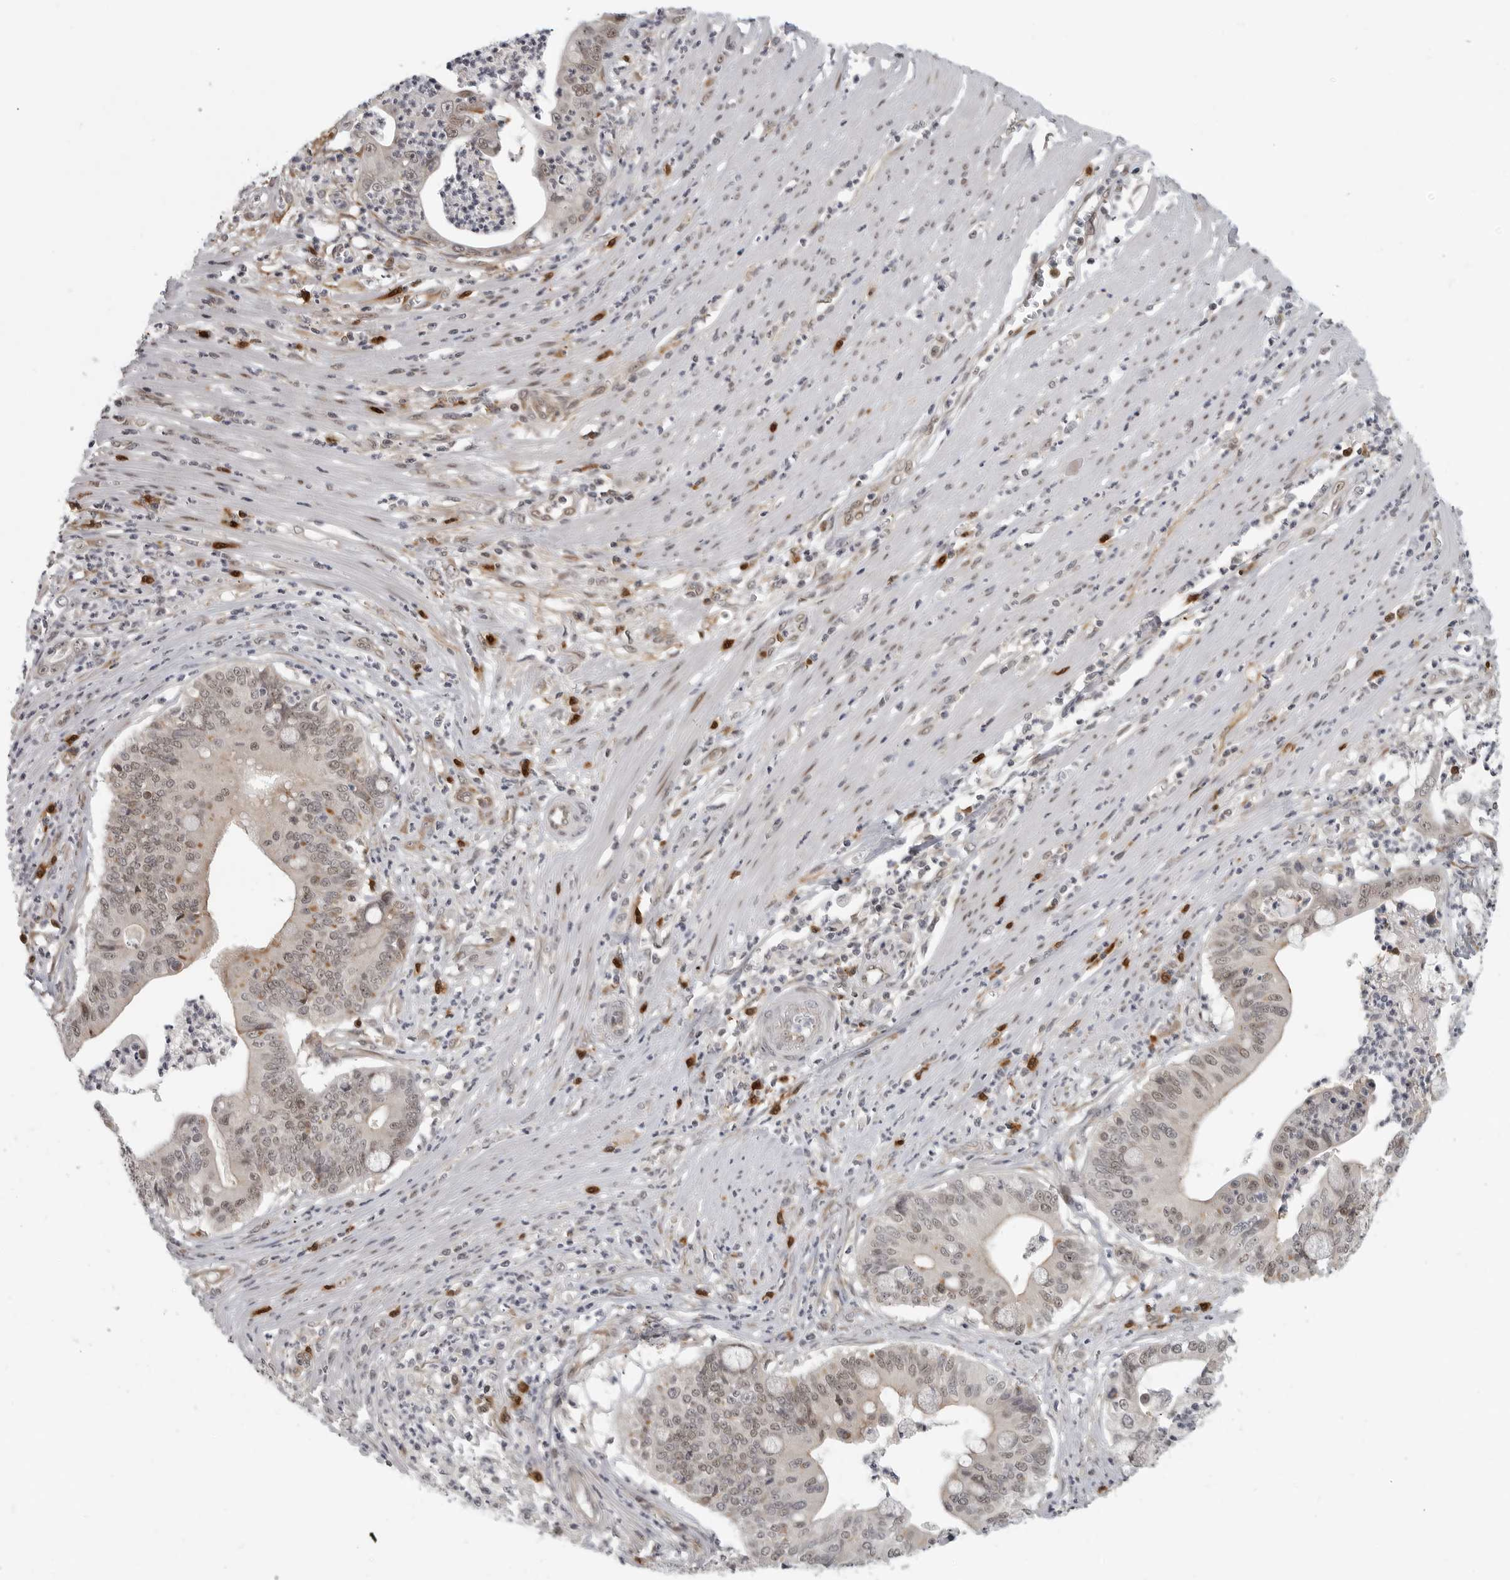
{"staining": {"intensity": "weak", "quantity": ">75%", "location": "nuclear"}, "tissue": "pancreatic cancer", "cell_type": "Tumor cells", "image_type": "cancer", "snomed": [{"axis": "morphology", "description": "Adenocarcinoma, NOS"}, {"axis": "topography", "description": "Pancreas"}], "caption": "IHC photomicrograph of neoplastic tissue: human pancreatic cancer stained using immunohistochemistry (IHC) reveals low levels of weak protein expression localized specifically in the nuclear of tumor cells, appearing as a nuclear brown color.", "gene": "CEP295NL", "patient": {"sex": "male", "age": 69}}